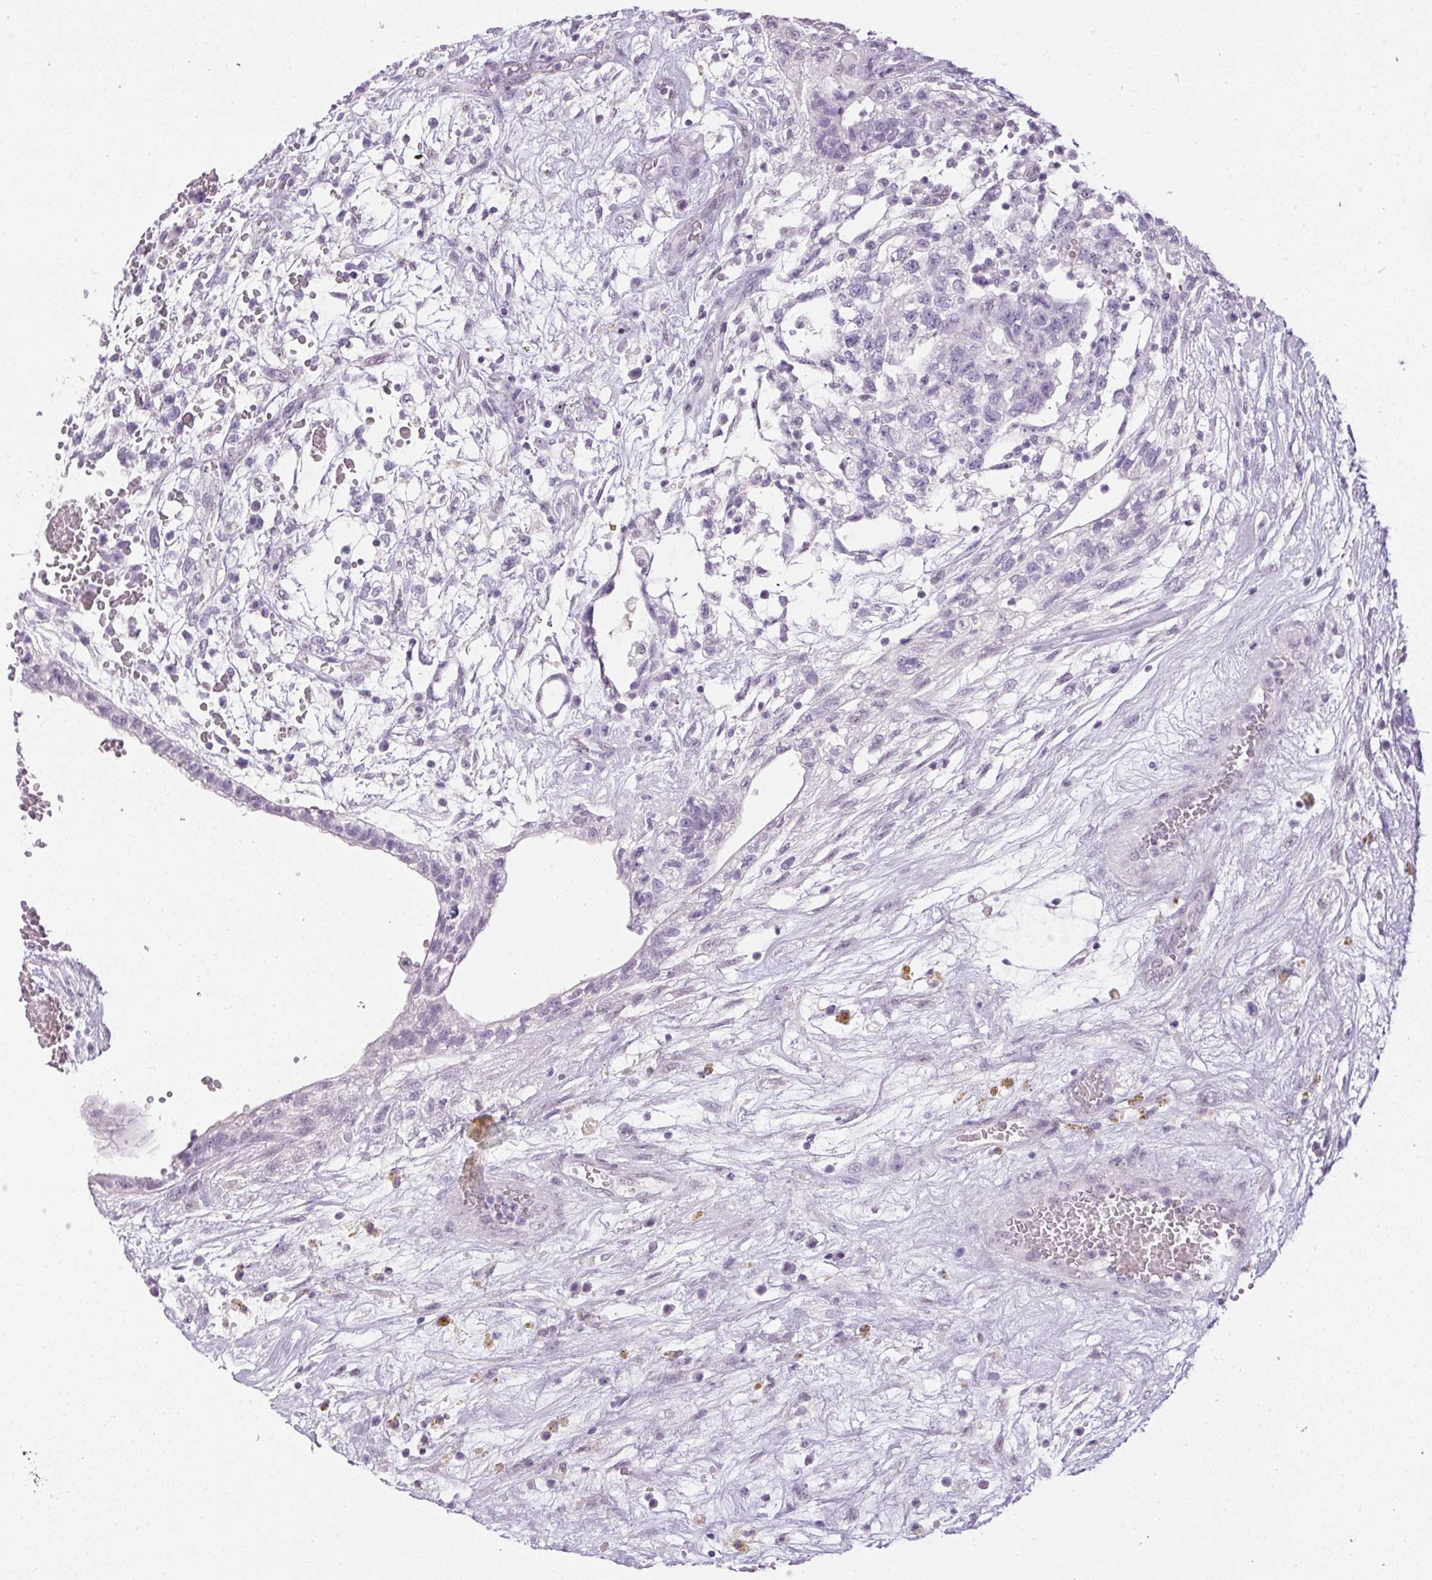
{"staining": {"intensity": "negative", "quantity": "none", "location": "none"}, "tissue": "testis cancer", "cell_type": "Tumor cells", "image_type": "cancer", "snomed": [{"axis": "morphology", "description": "Normal tissue, NOS"}, {"axis": "morphology", "description": "Carcinoma, Embryonal, NOS"}, {"axis": "topography", "description": "Testis"}], "caption": "Tumor cells show no significant protein expression in testis cancer.", "gene": "GBP6", "patient": {"sex": "male", "age": 32}}